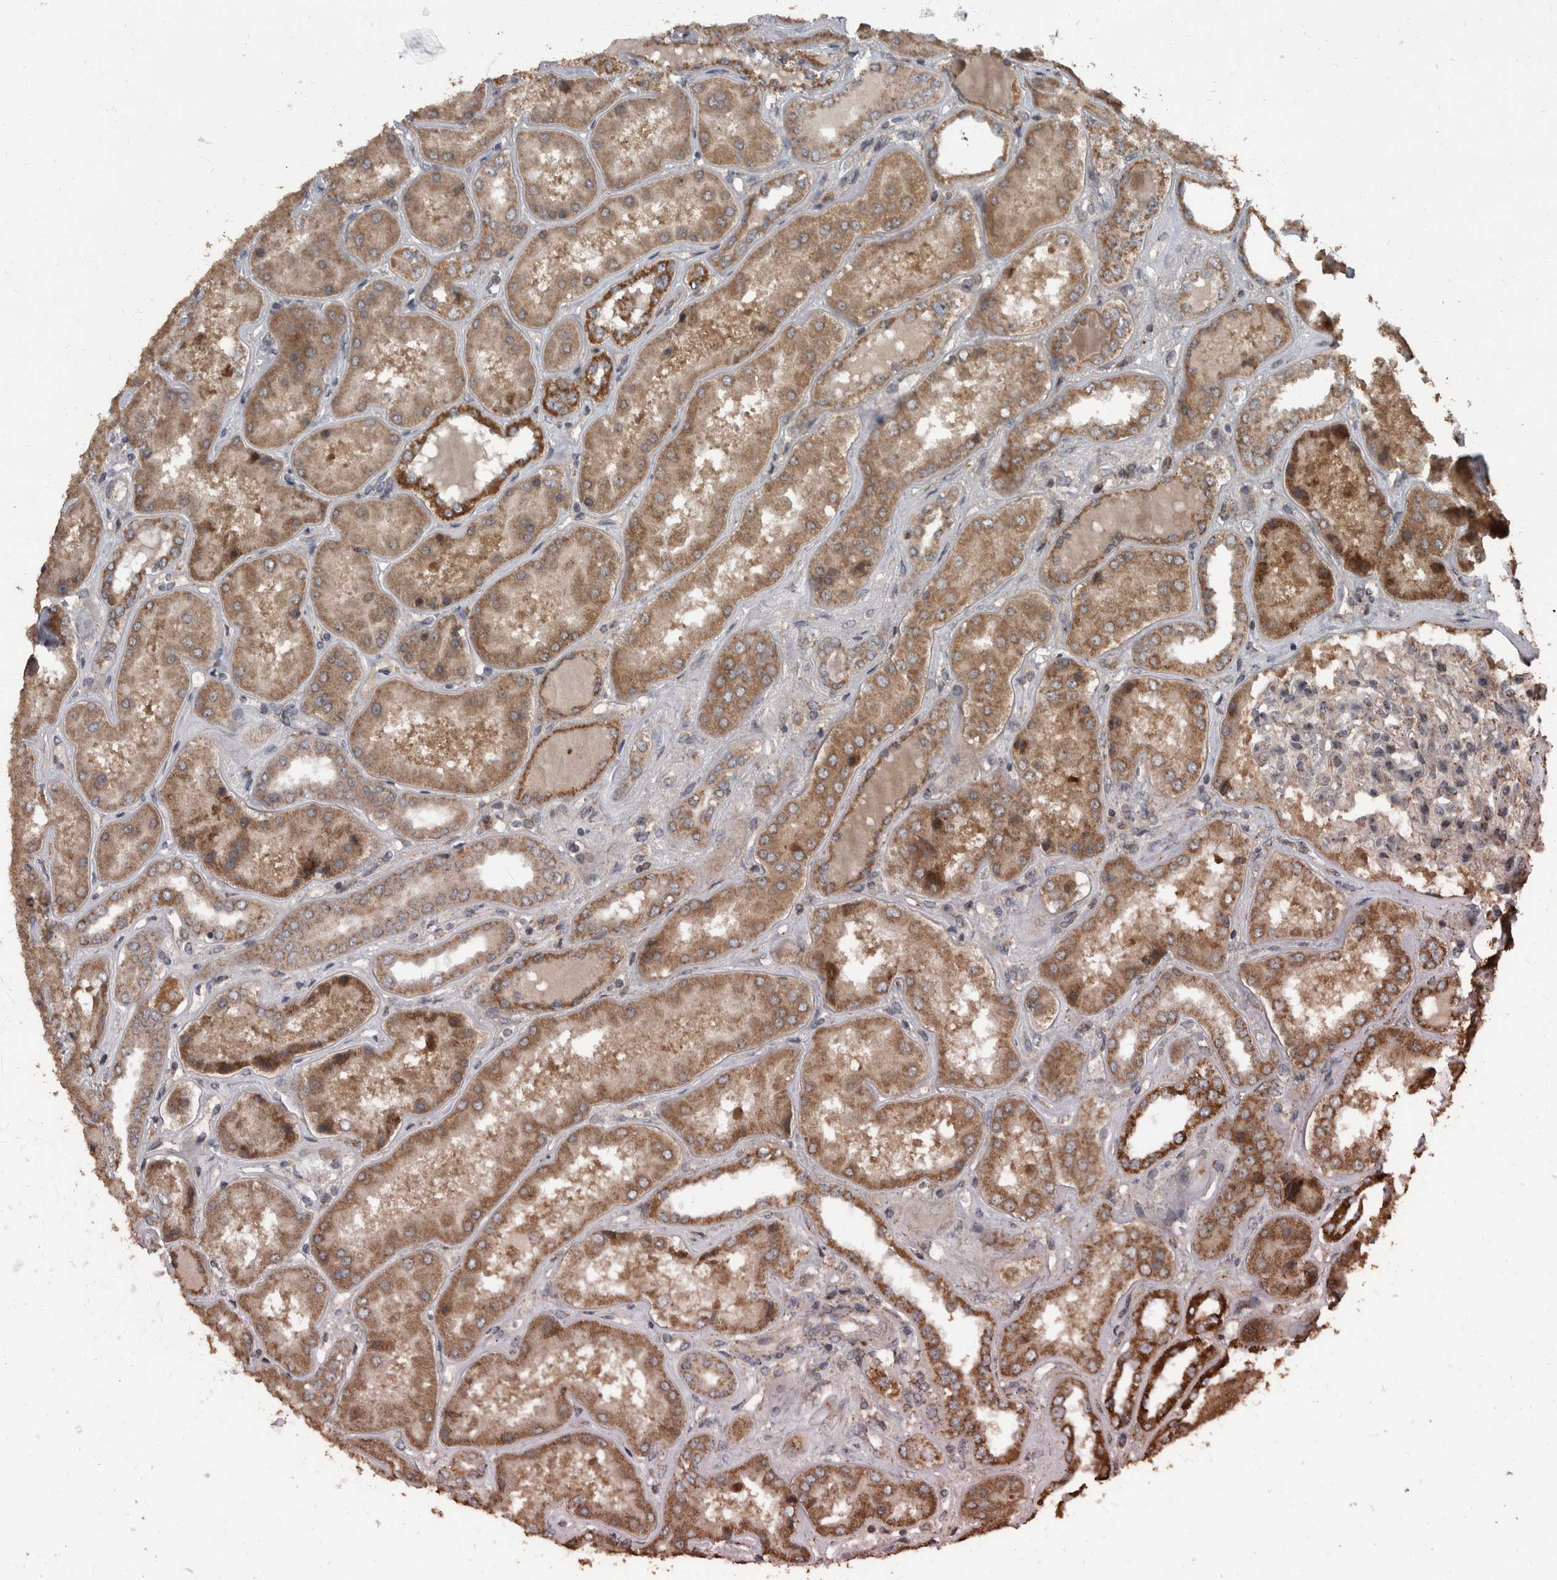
{"staining": {"intensity": "weak", "quantity": "<25%", "location": "cytoplasmic/membranous"}, "tissue": "kidney", "cell_type": "Cells in glomeruli", "image_type": "normal", "snomed": [{"axis": "morphology", "description": "Normal tissue, NOS"}, {"axis": "topography", "description": "Kidney"}], "caption": "Cells in glomeruli are negative for brown protein staining in normal kidney. (DAB IHC with hematoxylin counter stain).", "gene": "RABGGTB", "patient": {"sex": "female", "age": 56}}